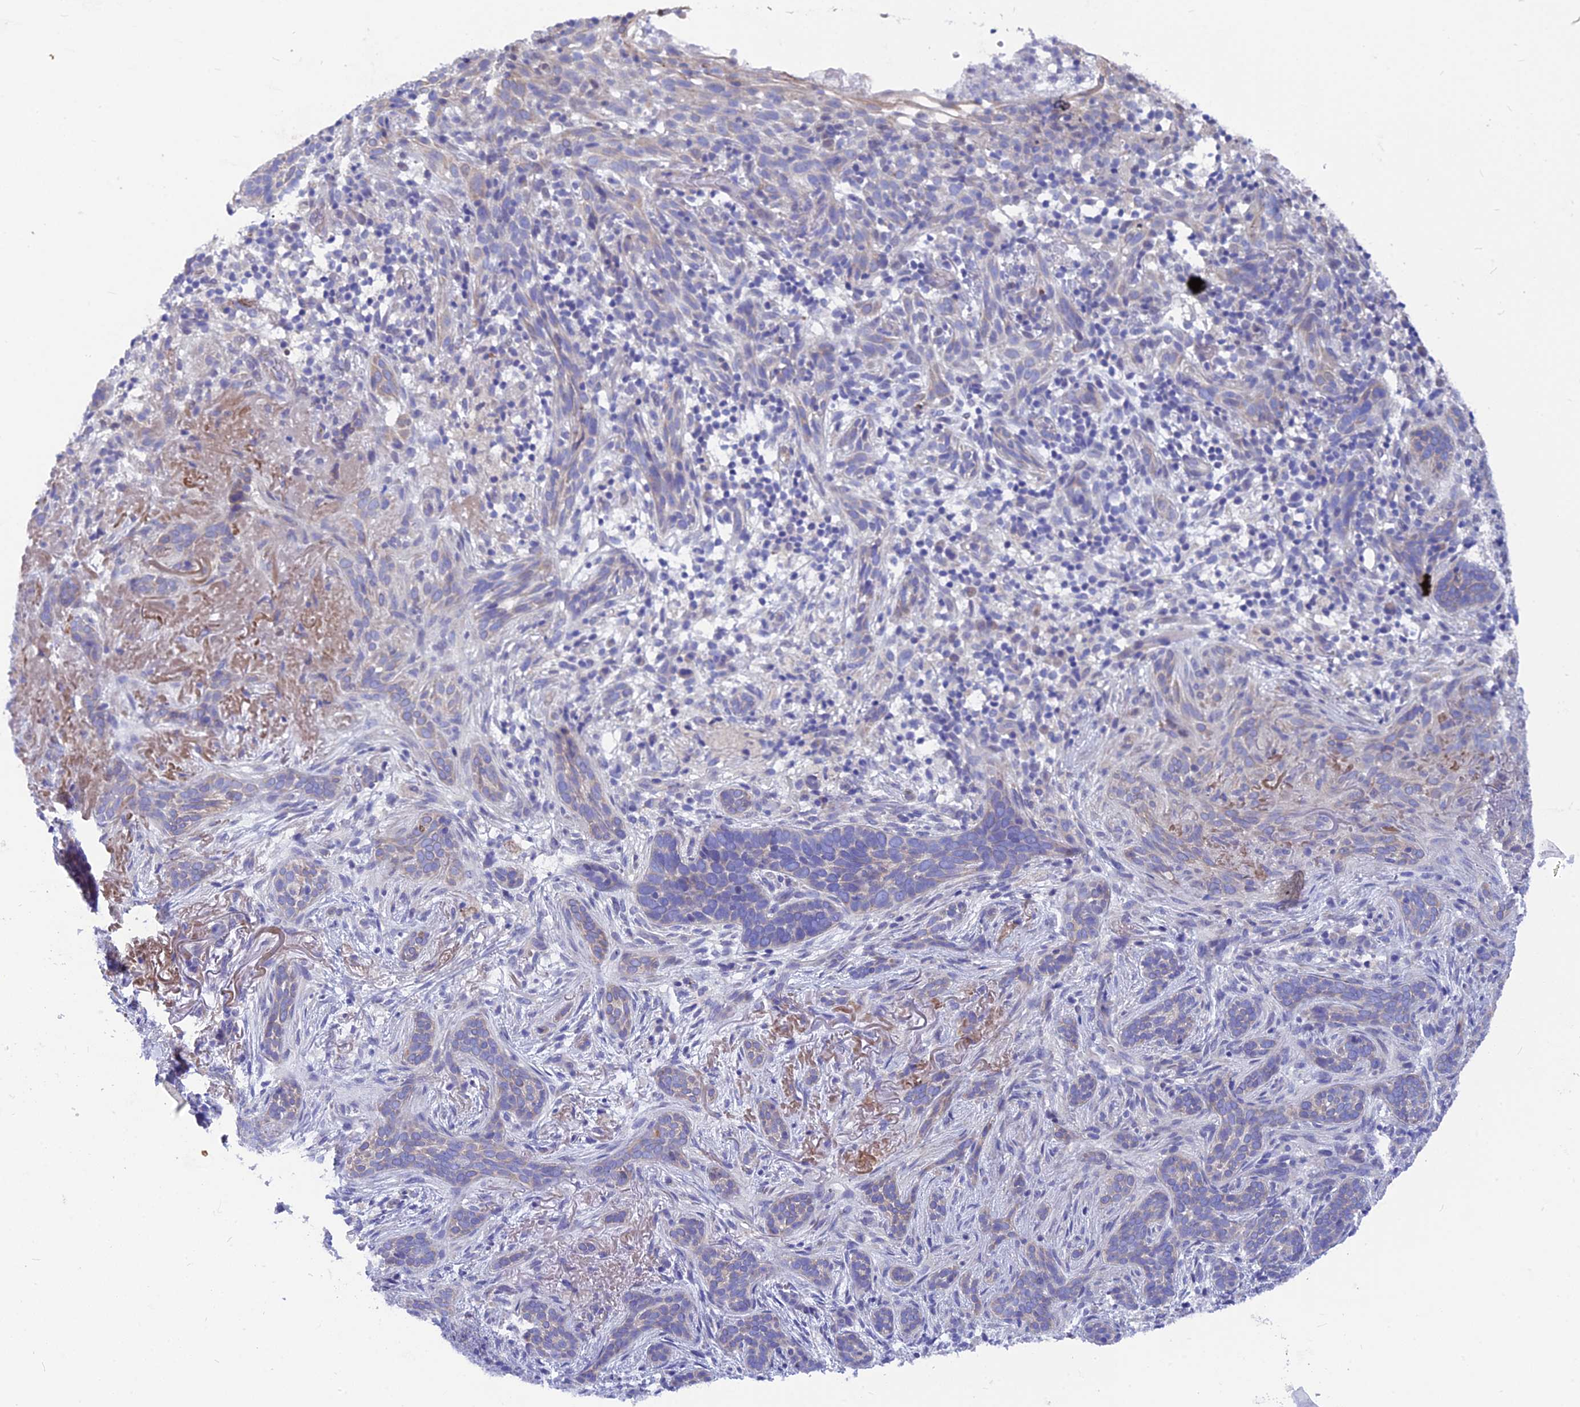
{"staining": {"intensity": "negative", "quantity": "none", "location": "none"}, "tissue": "skin cancer", "cell_type": "Tumor cells", "image_type": "cancer", "snomed": [{"axis": "morphology", "description": "Basal cell carcinoma"}, {"axis": "topography", "description": "Skin"}], "caption": "The image displays no significant positivity in tumor cells of skin basal cell carcinoma. The staining is performed using DAB (3,3'-diaminobenzidine) brown chromogen with nuclei counter-stained in using hematoxylin.", "gene": "AK4", "patient": {"sex": "male", "age": 71}}